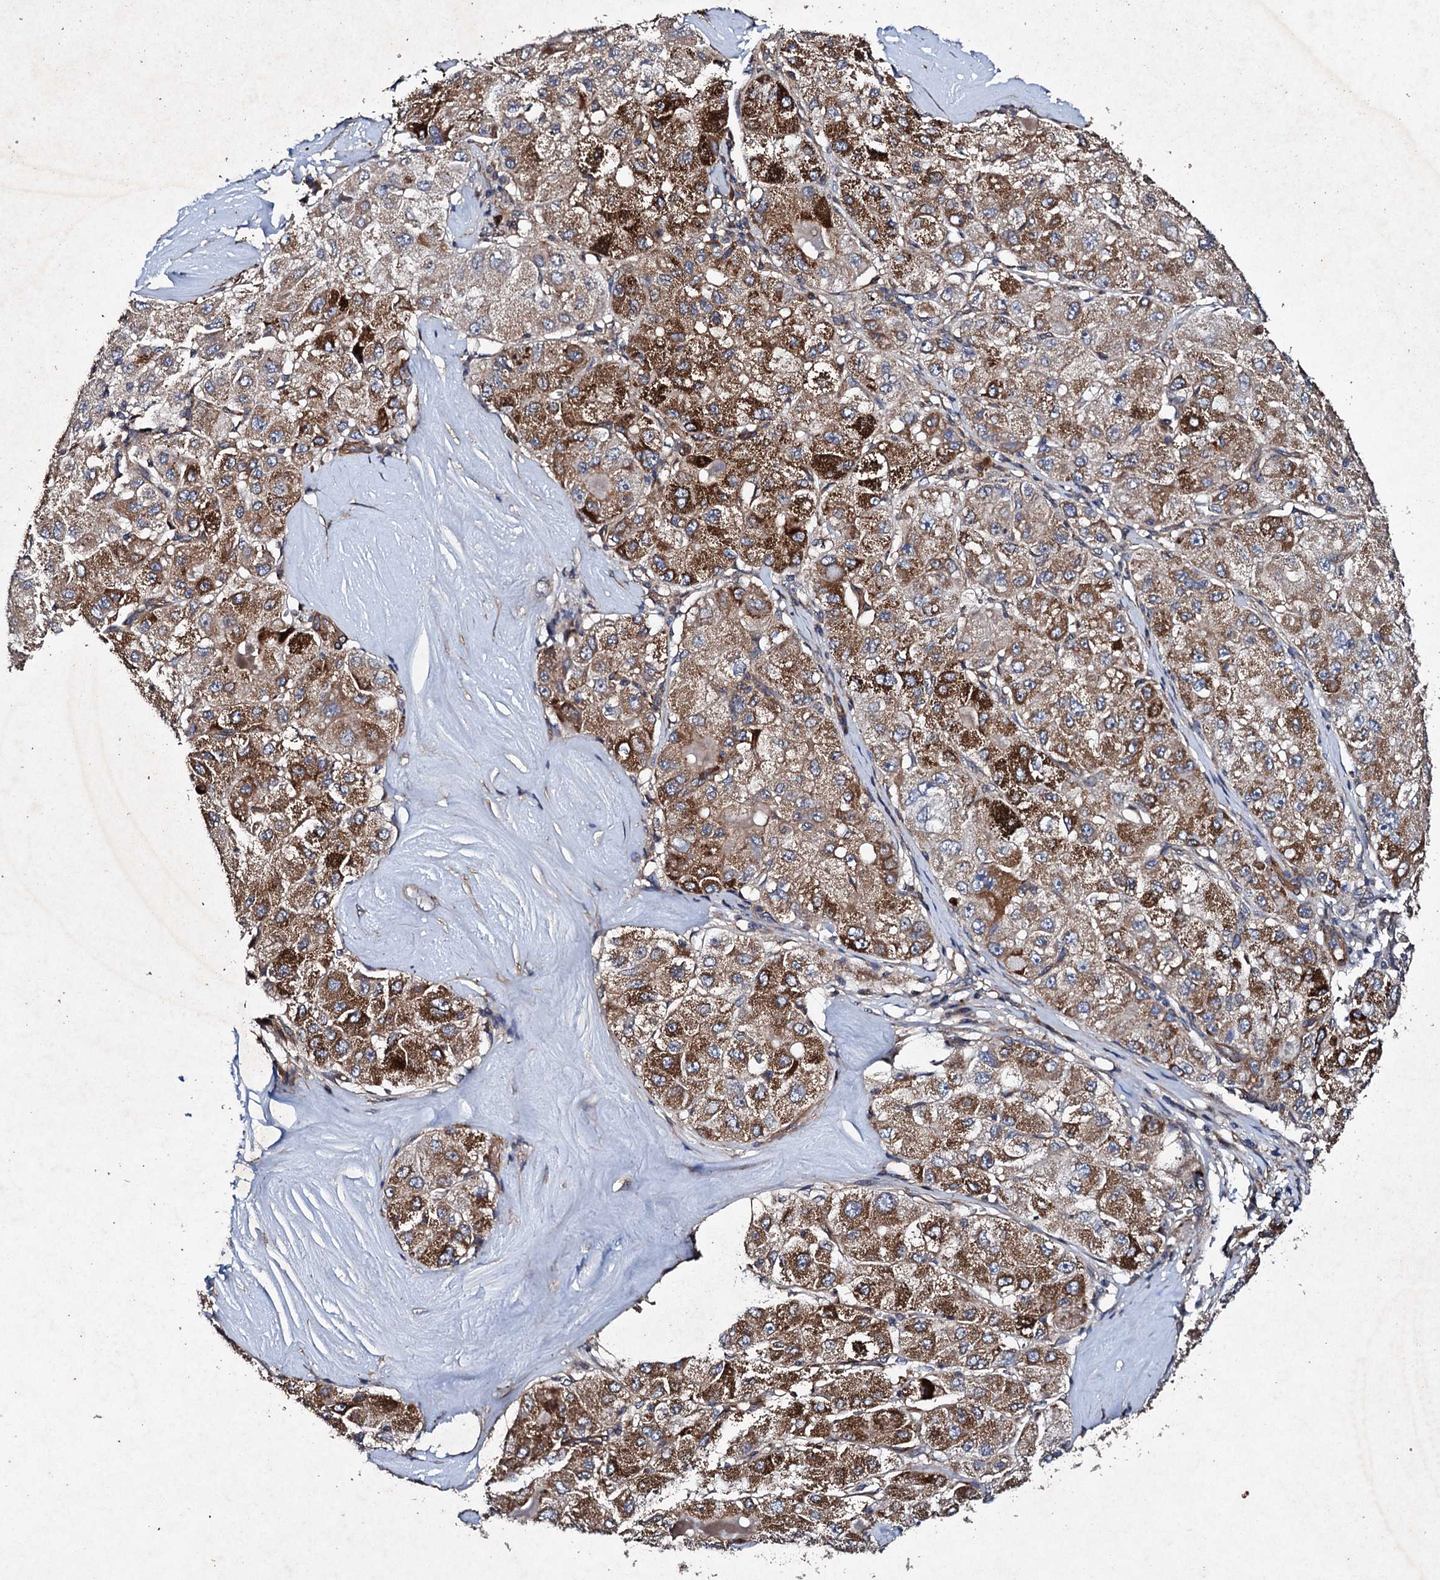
{"staining": {"intensity": "strong", "quantity": ">75%", "location": "cytoplasmic/membranous"}, "tissue": "liver cancer", "cell_type": "Tumor cells", "image_type": "cancer", "snomed": [{"axis": "morphology", "description": "Carcinoma, Hepatocellular, NOS"}, {"axis": "topography", "description": "Liver"}], "caption": "Strong cytoplasmic/membranous staining is seen in about >75% of tumor cells in liver hepatocellular carcinoma.", "gene": "MOCOS", "patient": {"sex": "male", "age": 80}}